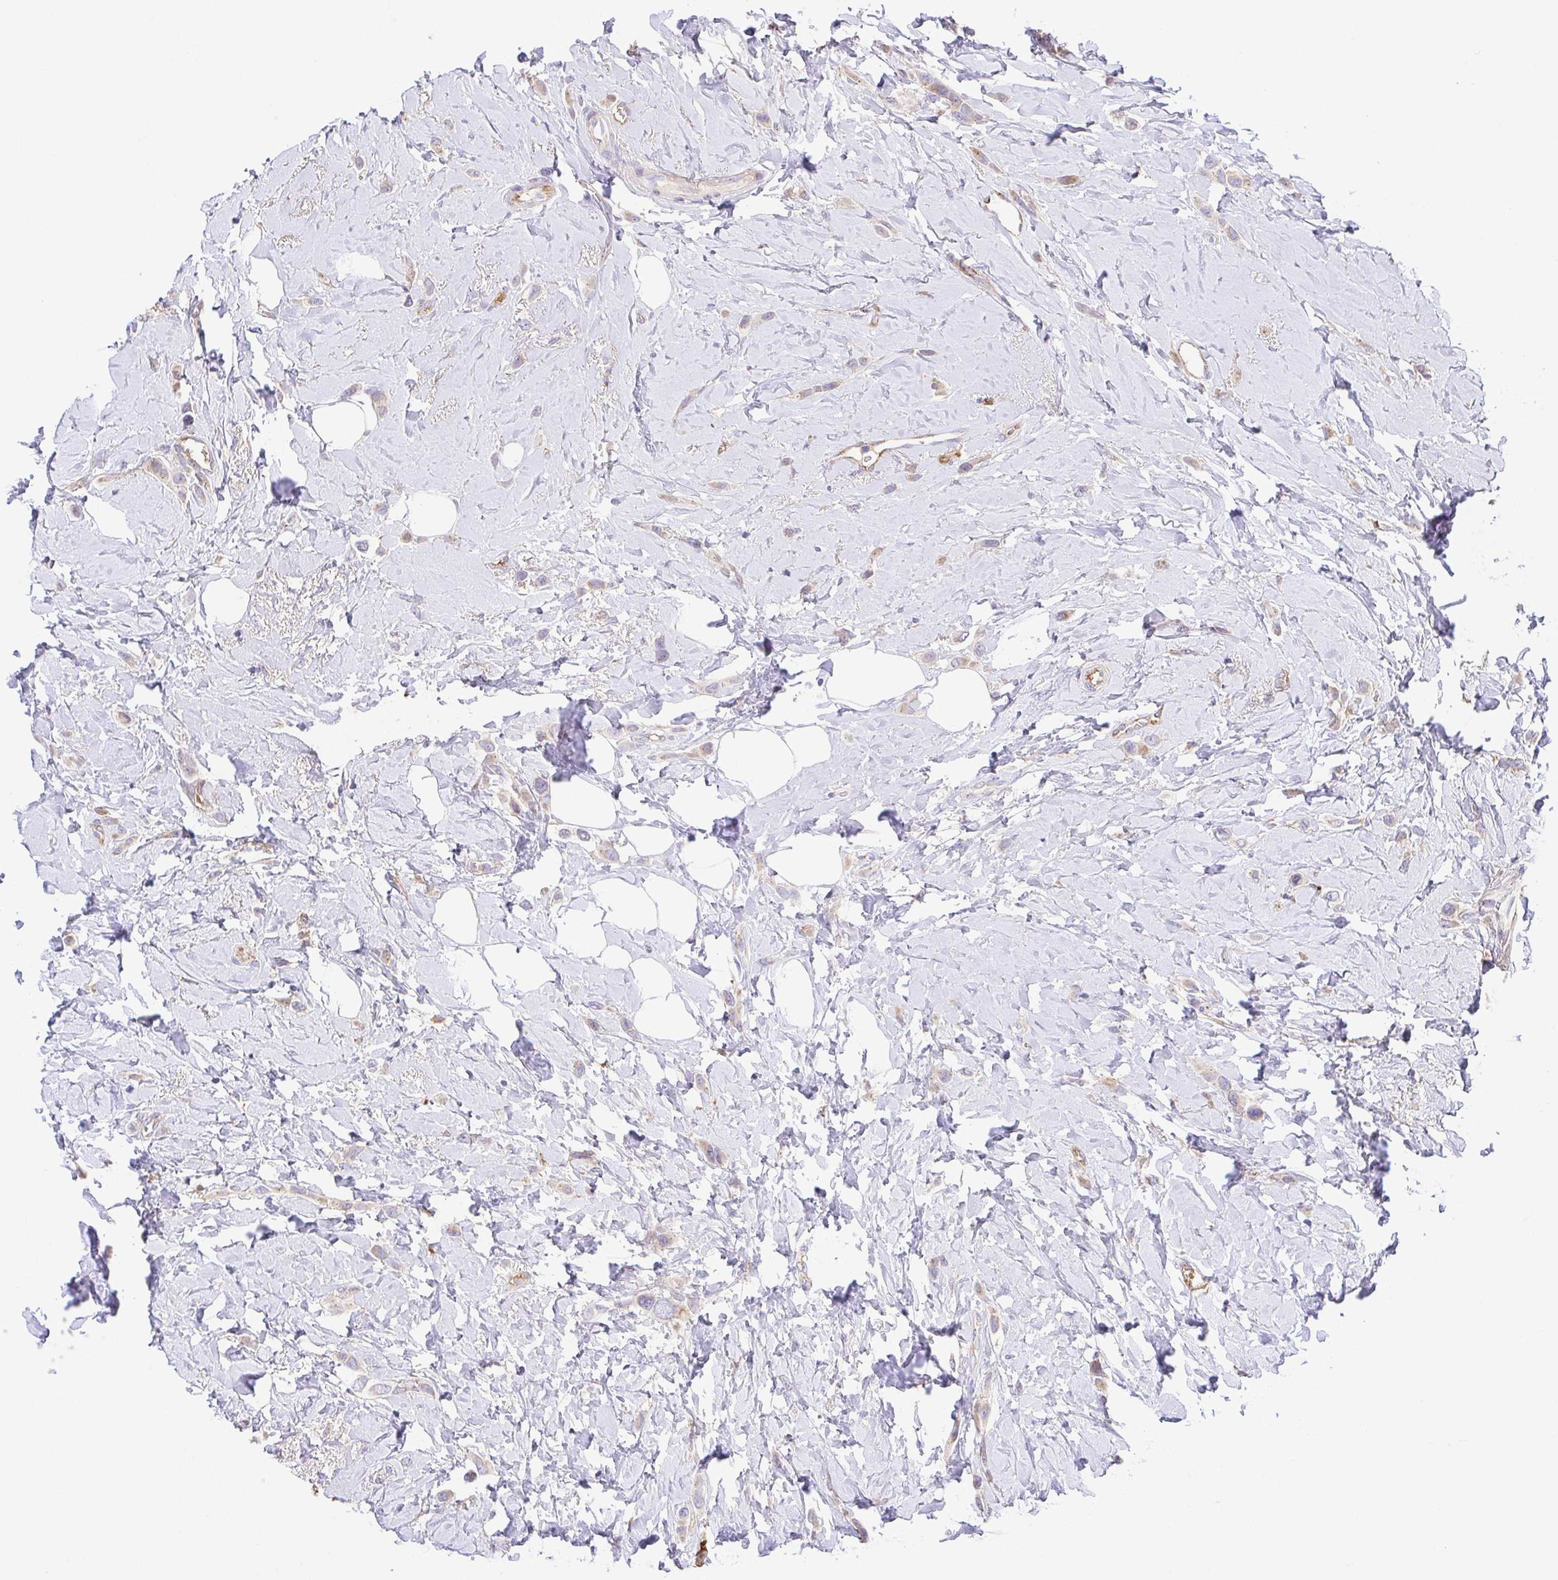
{"staining": {"intensity": "weak", "quantity": "<25%", "location": "cytoplasmic/membranous"}, "tissue": "breast cancer", "cell_type": "Tumor cells", "image_type": "cancer", "snomed": [{"axis": "morphology", "description": "Lobular carcinoma"}, {"axis": "topography", "description": "Breast"}], "caption": "There is no significant expression in tumor cells of breast lobular carcinoma.", "gene": "SLC13A1", "patient": {"sex": "female", "age": 66}}